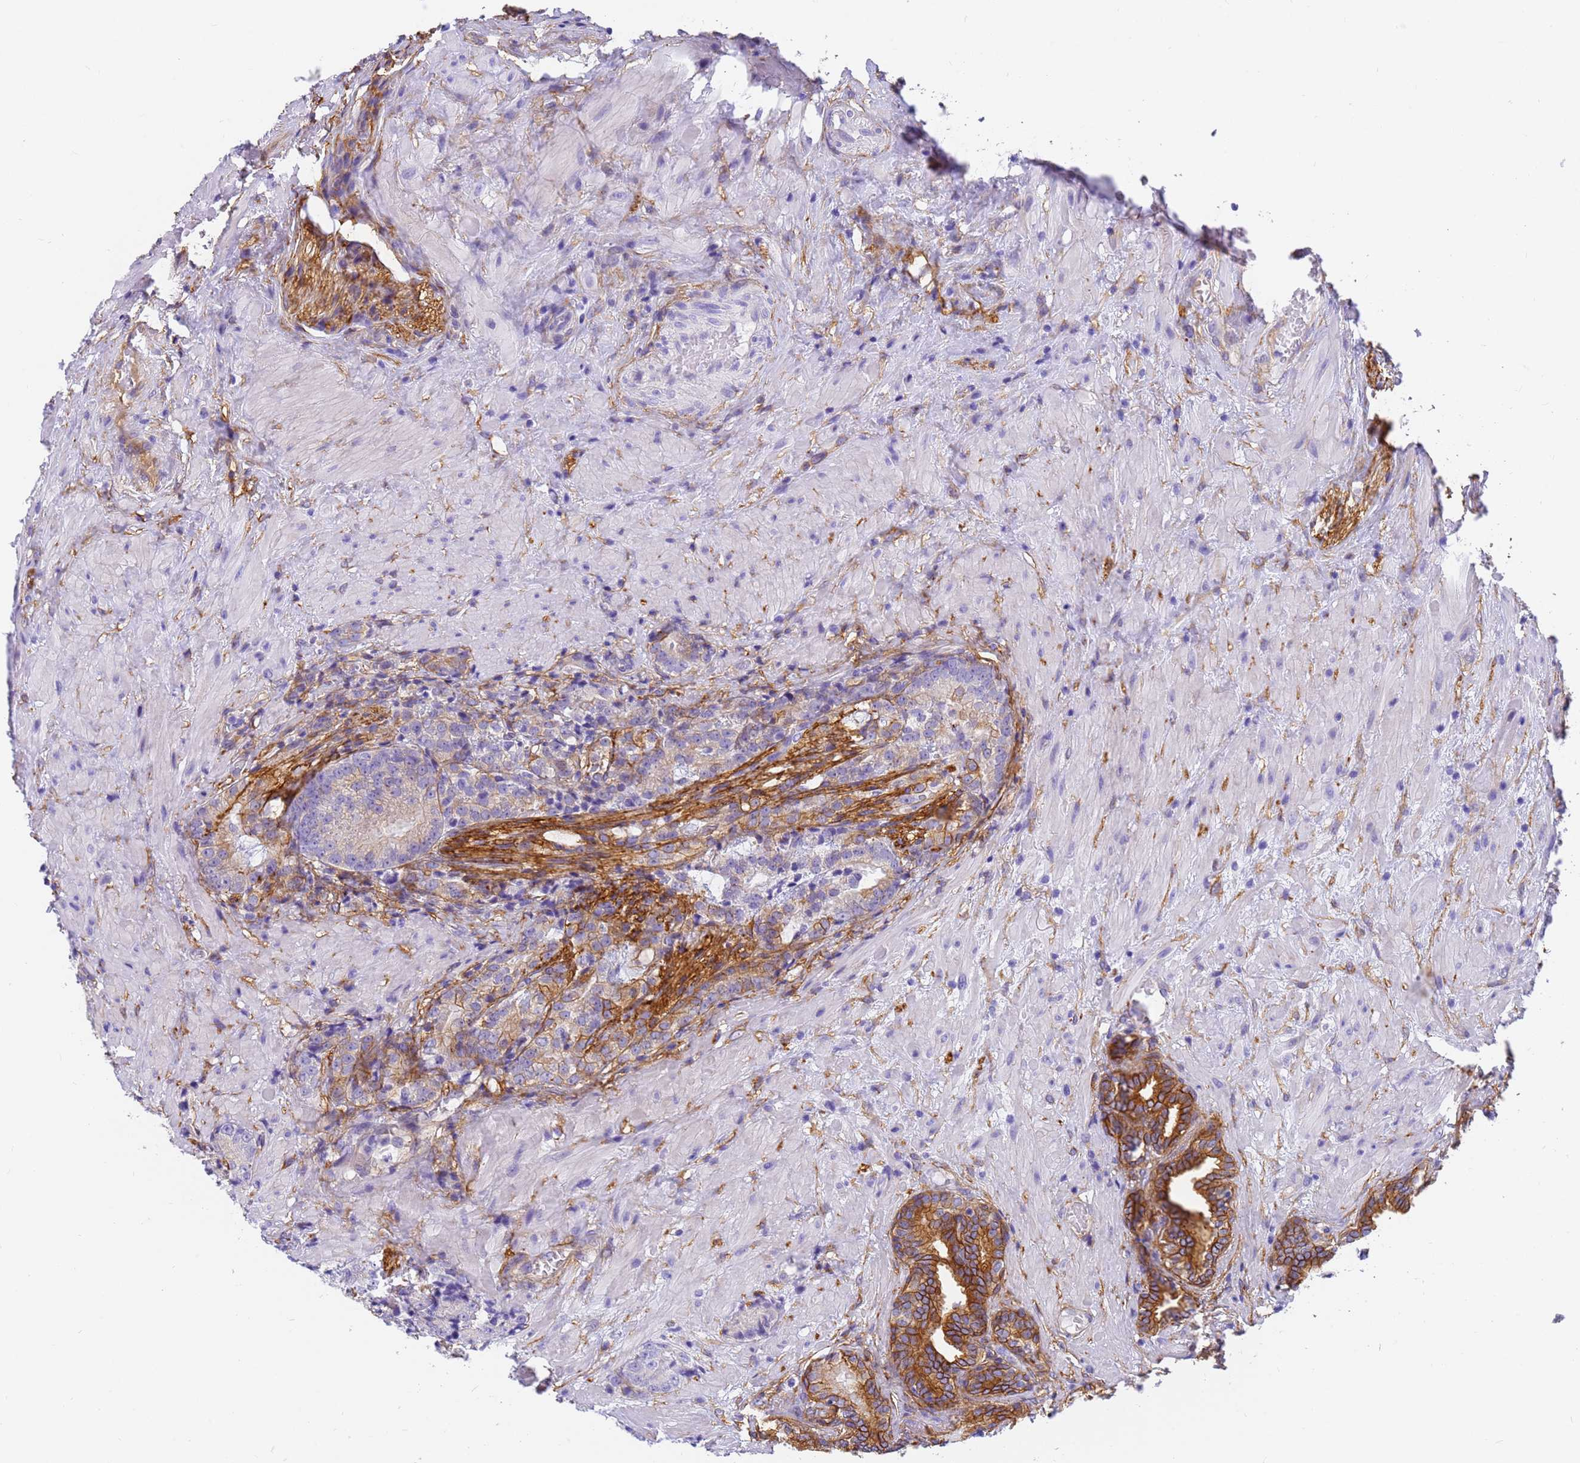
{"staining": {"intensity": "strong", "quantity": "25%-75%", "location": "cytoplasmic/membranous"}, "tissue": "prostate cancer", "cell_type": "Tumor cells", "image_type": "cancer", "snomed": [{"axis": "morphology", "description": "Adenocarcinoma, High grade"}, {"axis": "topography", "description": "Prostate"}], "caption": "Protein staining of adenocarcinoma (high-grade) (prostate) tissue displays strong cytoplasmic/membranous positivity in approximately 25%-75% of tumor cells.", "gene": "MVB12A", "patient": {"sex": "male", "age": 69}}